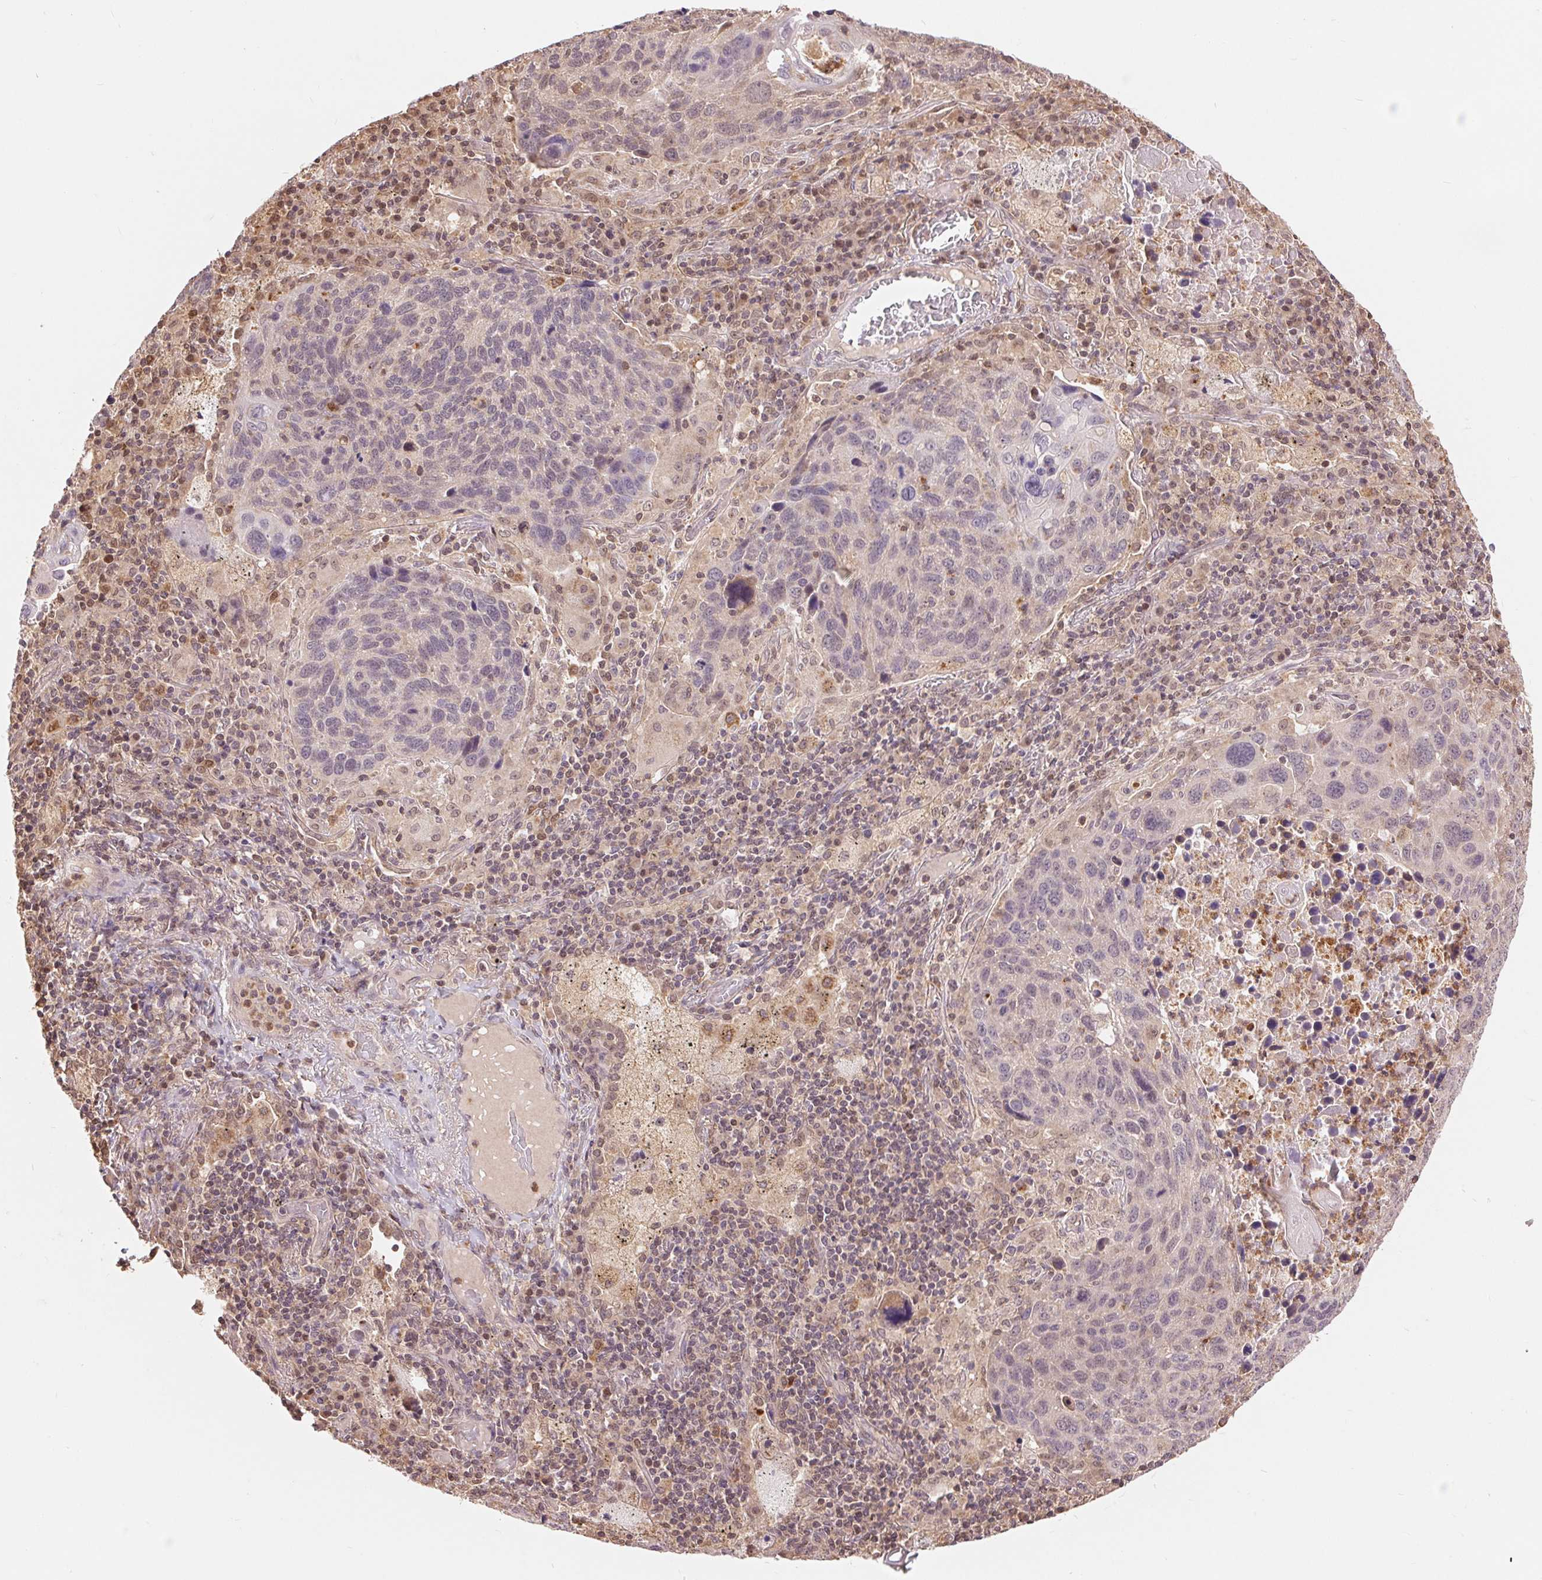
{"staining": {"intensity": "weak", "quantity": "<25%", "location": "cytoplasmic/membranous,nuclear"}, "tissue": "lung cancer", "cell_type": "Tumor cells", "image_type": "cancer", "snomed": [{"axis": "morphology", "description": "Squamous cell carcinoma, NOS"}, {"axis": "topography", "description": "Lung"}], "caption": "Tumor cells are negative for protein expression in human lung squamous cell carcinoma.", "gene": "TMEM273", "patient": {"sex": "male", "age": 68}}